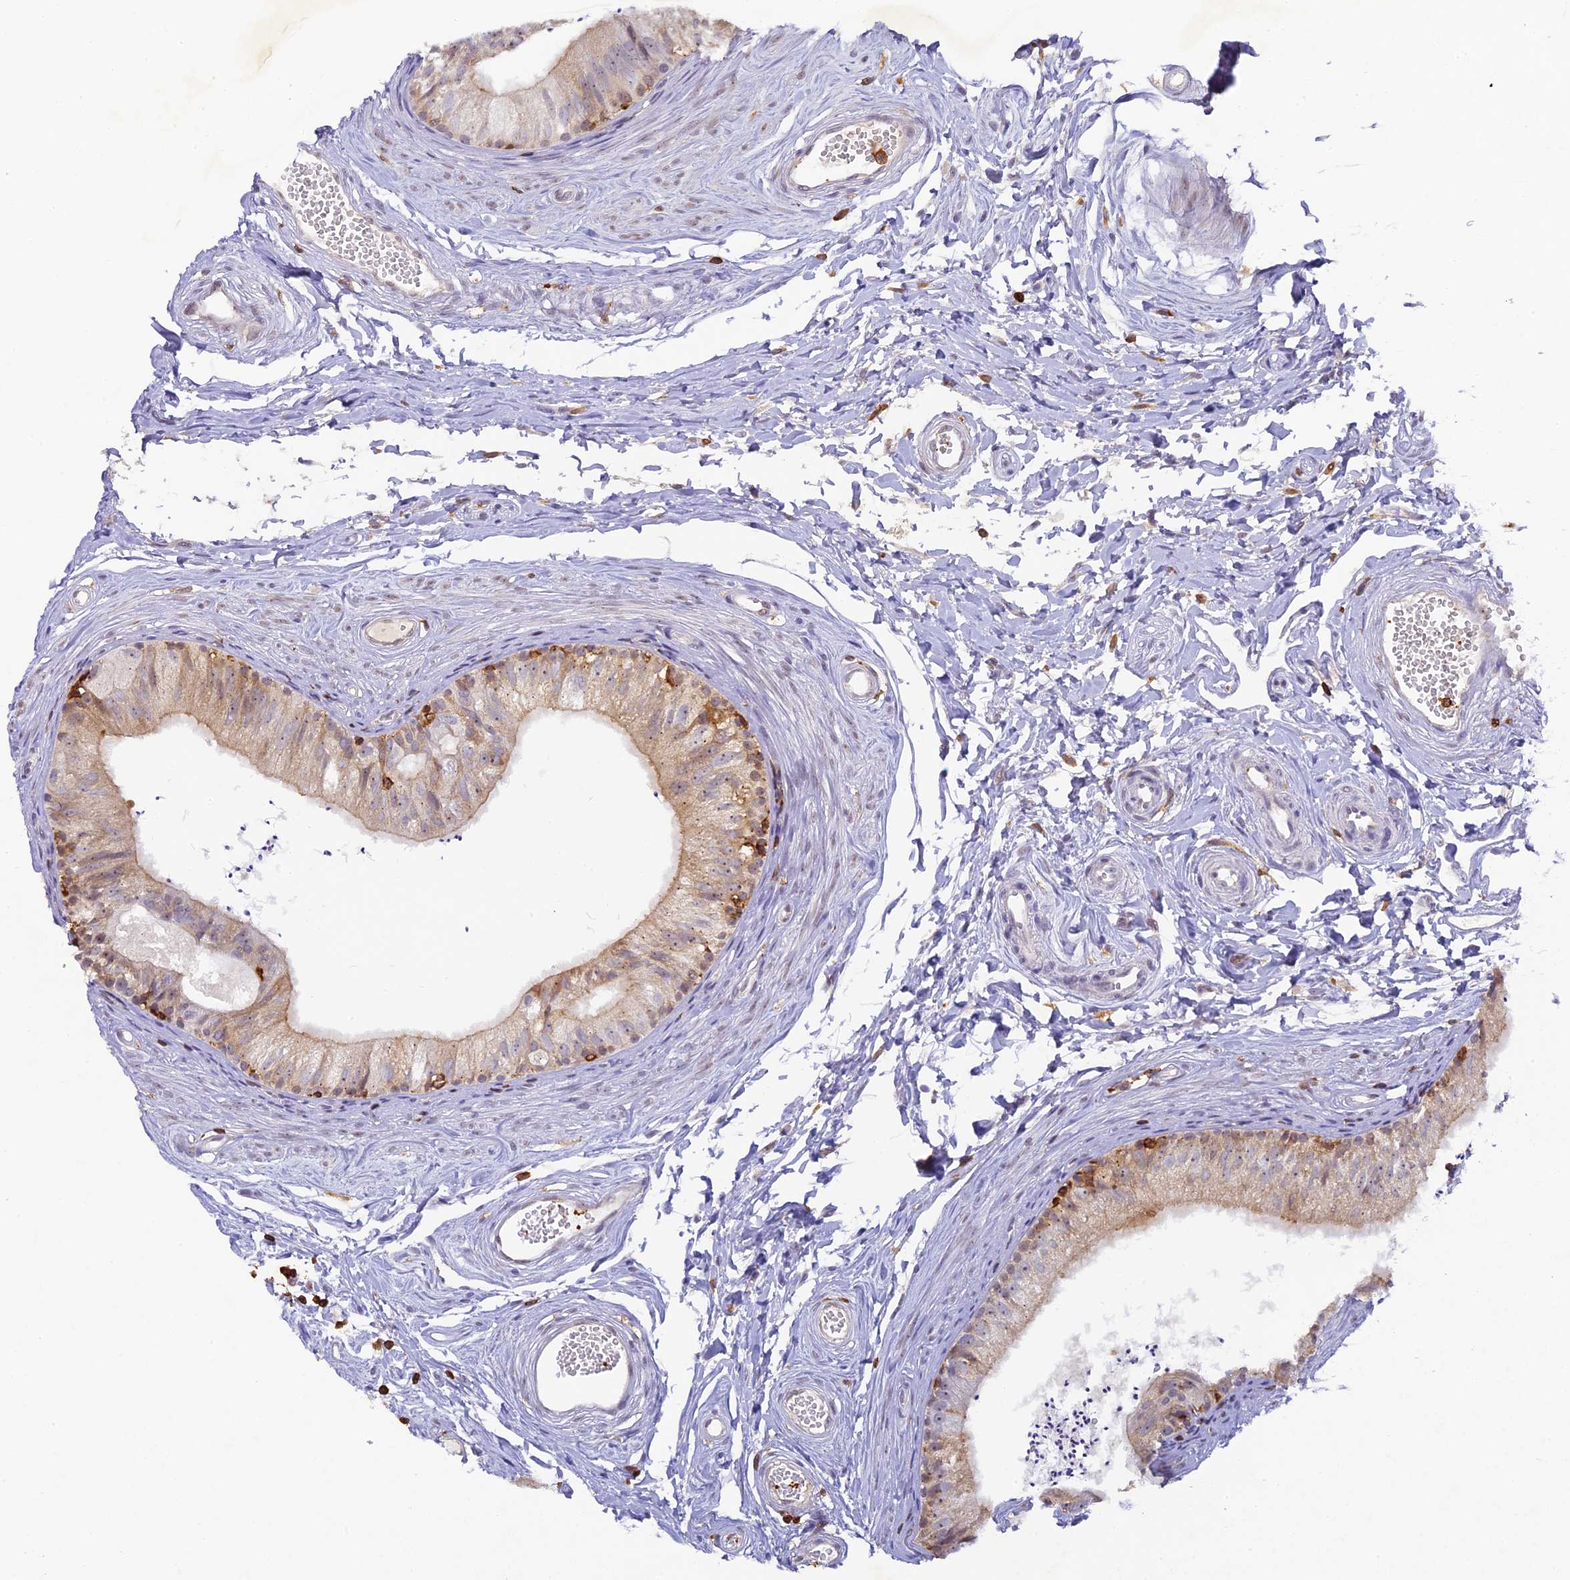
{"staining": {"intensity": "weak", "quantity": "25%-75%", "location": "cytoplasmic/membranous"}, "tissue": "epididymis", "cell_type": "Glandular cells", "image_type": "normal", "snomed": [{"axis": "morphology", "description": "Normal tissue, NOS"}, {"axis": "topography", "description": "Epididymis"}], "caption": "Immunohistochemical staining of unremarkable human epididymis reveals weak cytoplasmic/membranous protein staining in approximately 25%-75% of glandular cells.", "gene": "FYB1", "patient": {"sex": "male", "age": 56}}